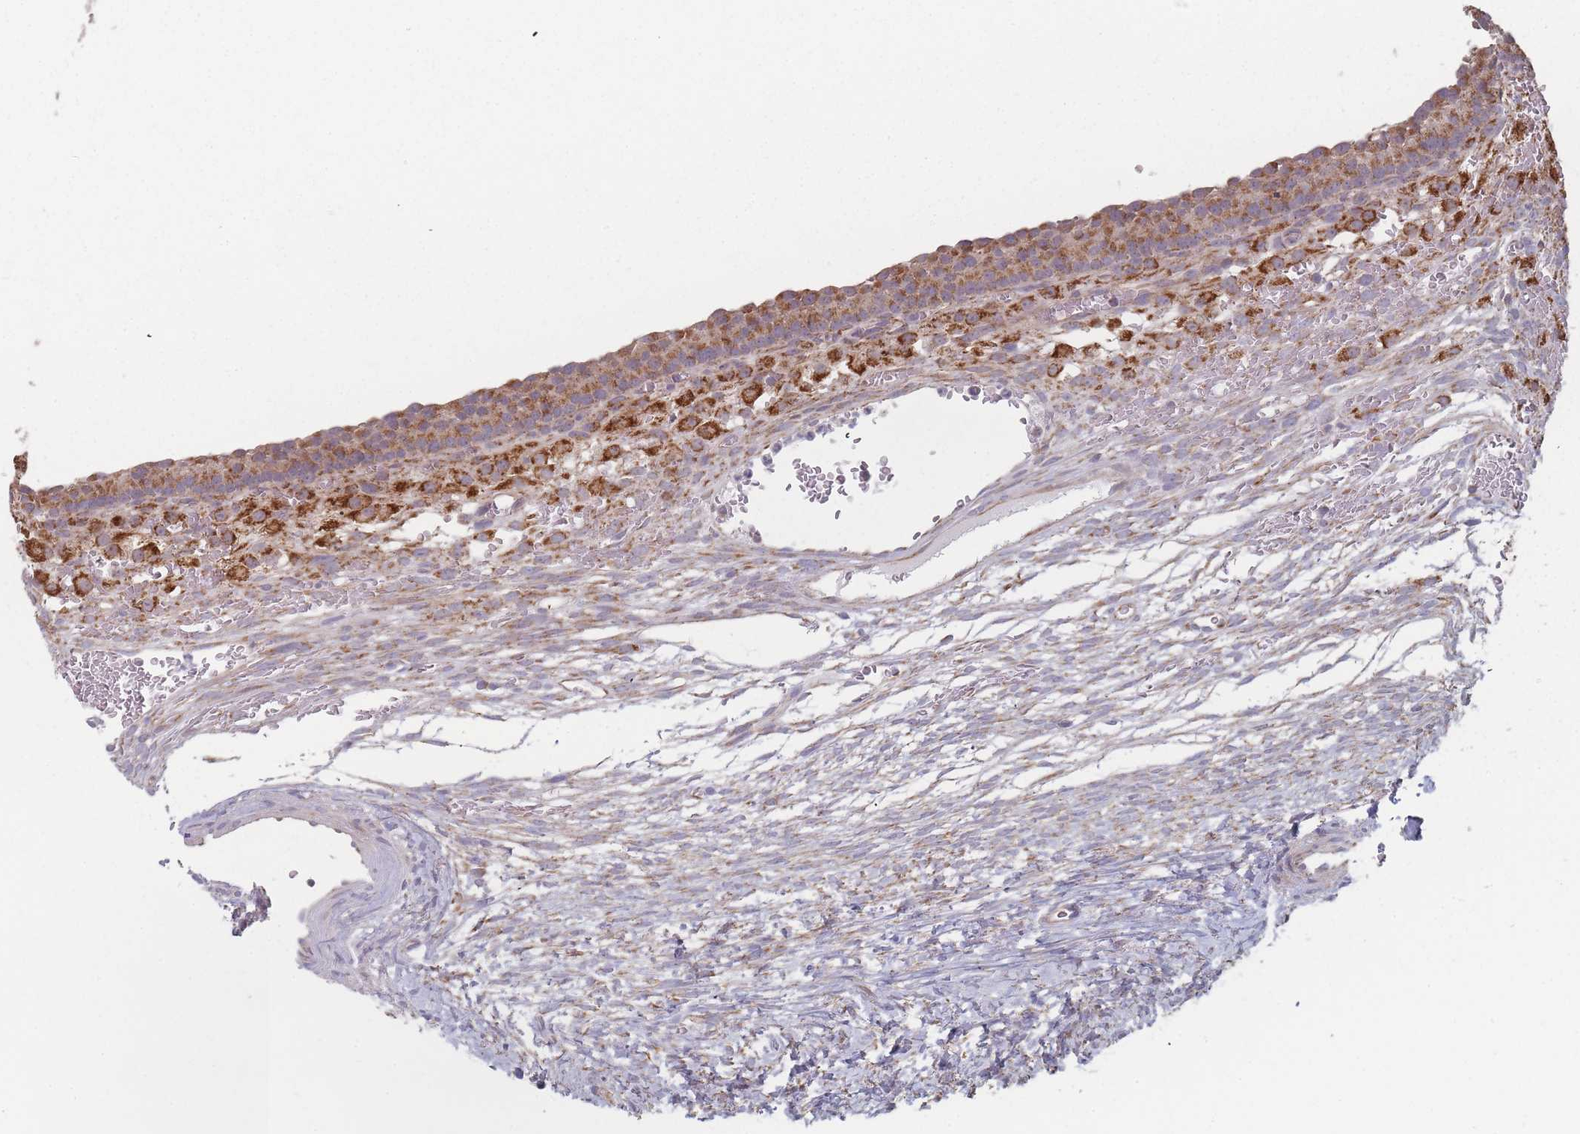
{"staining": {"intensity": "moderate", "quantity": ">75%", "location": "cytoplasmic/membranous"}, "tissue": "ovary", "cell_type": "Follicle cells", "image_type": "normal", "snomed": [{"axis": "morphology", "description": "Normal tissue, NOS"}, {"axis": "topography", "description": "Ovary"}], "caption": "Protein expression by IHC exhibits moderate cytoplasmic/membranous expression in about >75% of follicle cells in unremarkable ovary. The staining was performed using DAB, with brown indicating positive protein expression. Nuclei are stained blue with hematoxylin.", "gene": "PSMB3", "patient": {"sex": "female", "age": 39}}